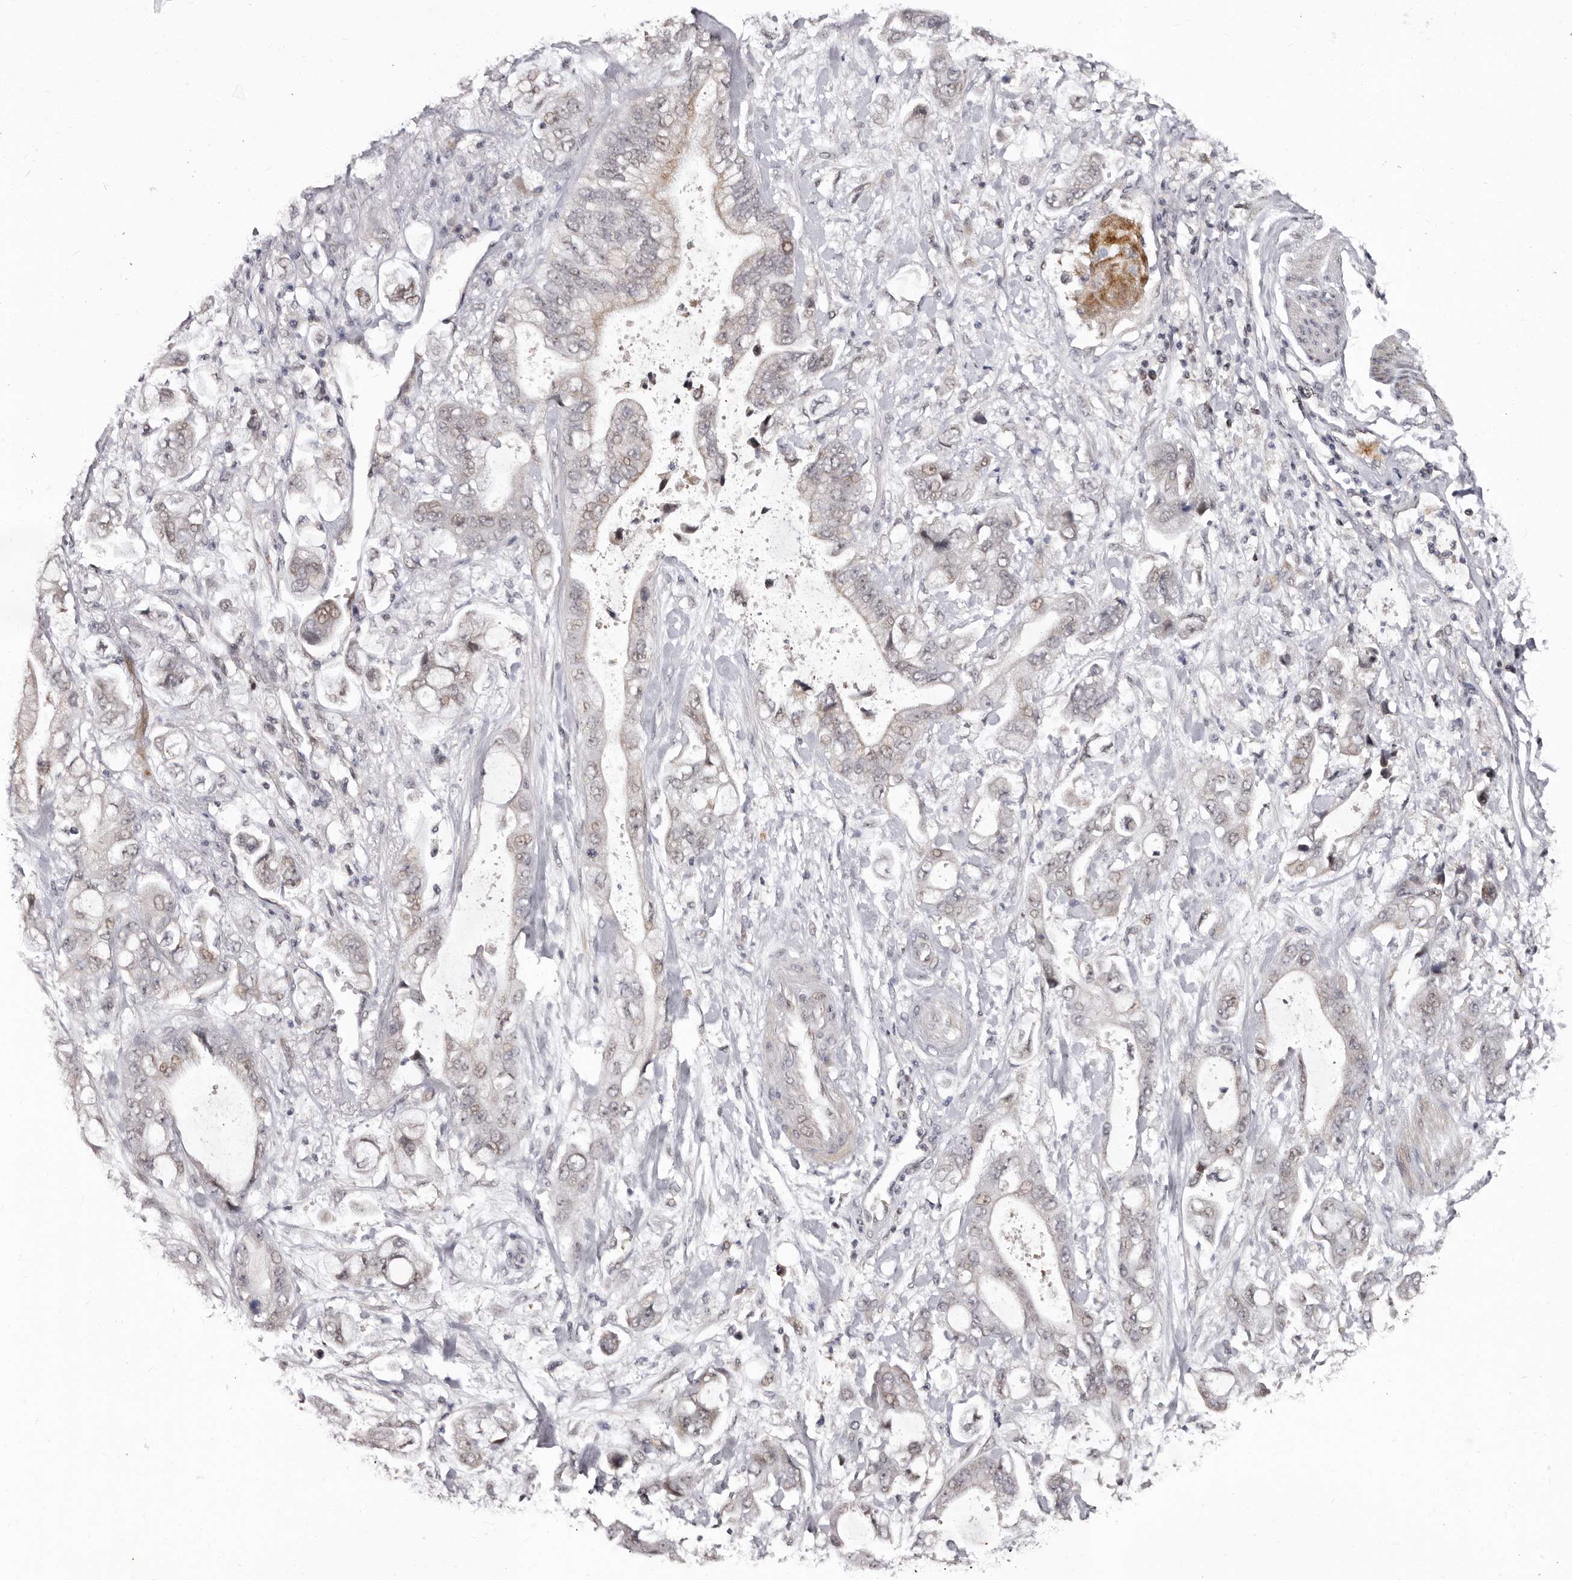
{"staining": {"intensity": "weak", "quantity": "<25%", "location": "cytoplasmic/membranous,nuclear"}, "tissue": "stomach cancer", "cell_type": "Tumor cells", "image_type": "cancer", "snomed": [{"axis": "morphology", "description": "Normal tissue, NOS"}, {"axis": "morphology", "description": "Adenocarcinoma, NOS"}, {"axis": "topography", "description": "Stomach"}], "caption": "IHC of human stomach adenocarcinoma shows no expression in tumor cells.", "gene": "PHF20L1", "patient": {"sex": "male", "age": 62}}